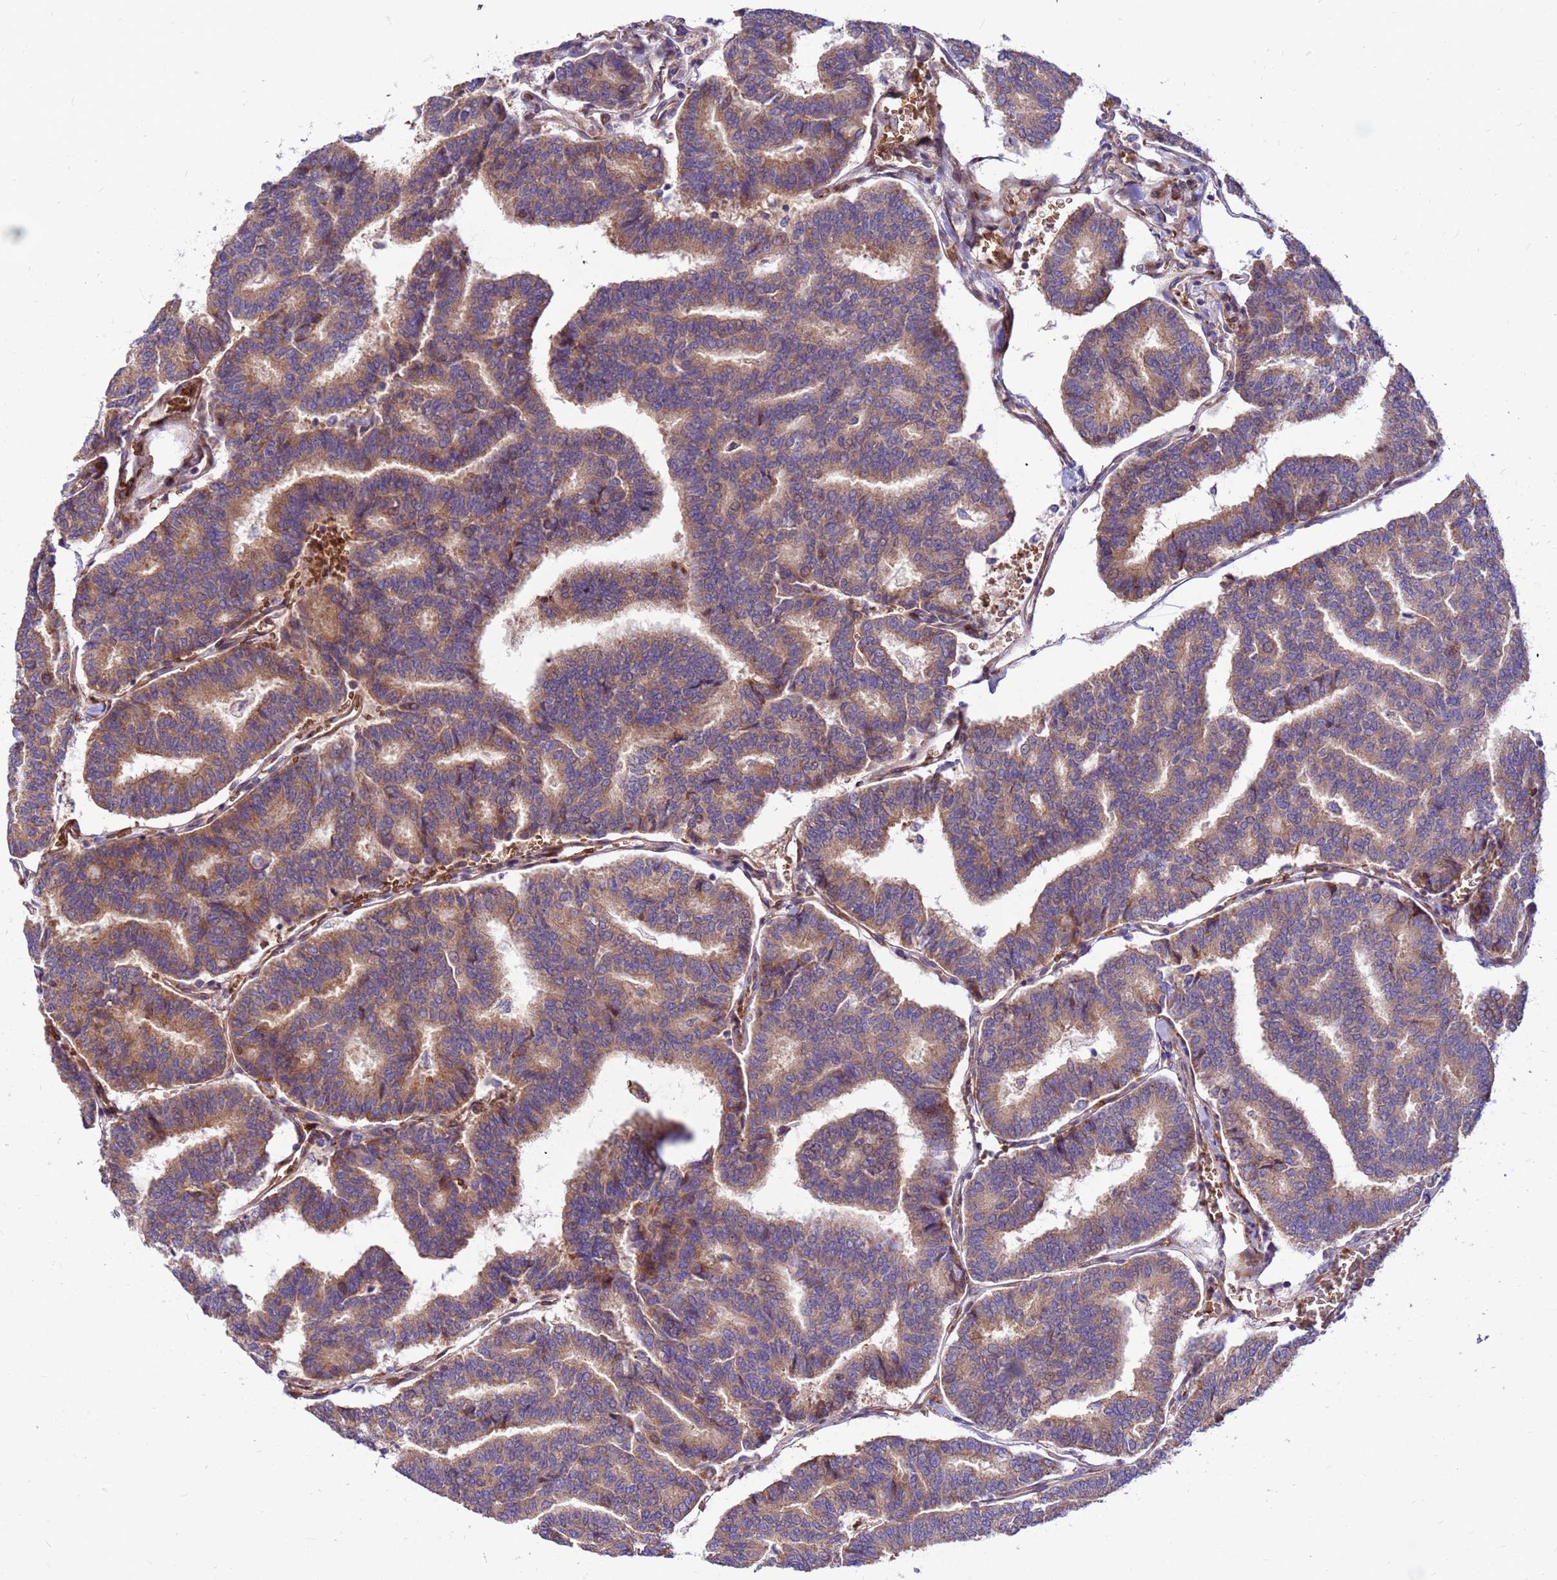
{"staining": {"intensity": "moderate", "quantity": "<25%", "location": "cytoplasmic/membranous"}, "tissue": "thyroid cancer", "cell_type": "Tumor cells", "image_type": "cancer", "snomed": [{"axis": "morphology", "description": "Papillary adenocarcinoma, NOS"}, {"axis": "topography", "description": "Thyroid gland"}], "caption": "Immunohistochemical staining of human thyroid cancer demonstrates moderate cytoplasmic/membranous protein staining in approximately <25% of tumor cells. Nuclei are stained in blue.", "gene": "ZNF669", "patient": {"sex": "female", "age": 35}}